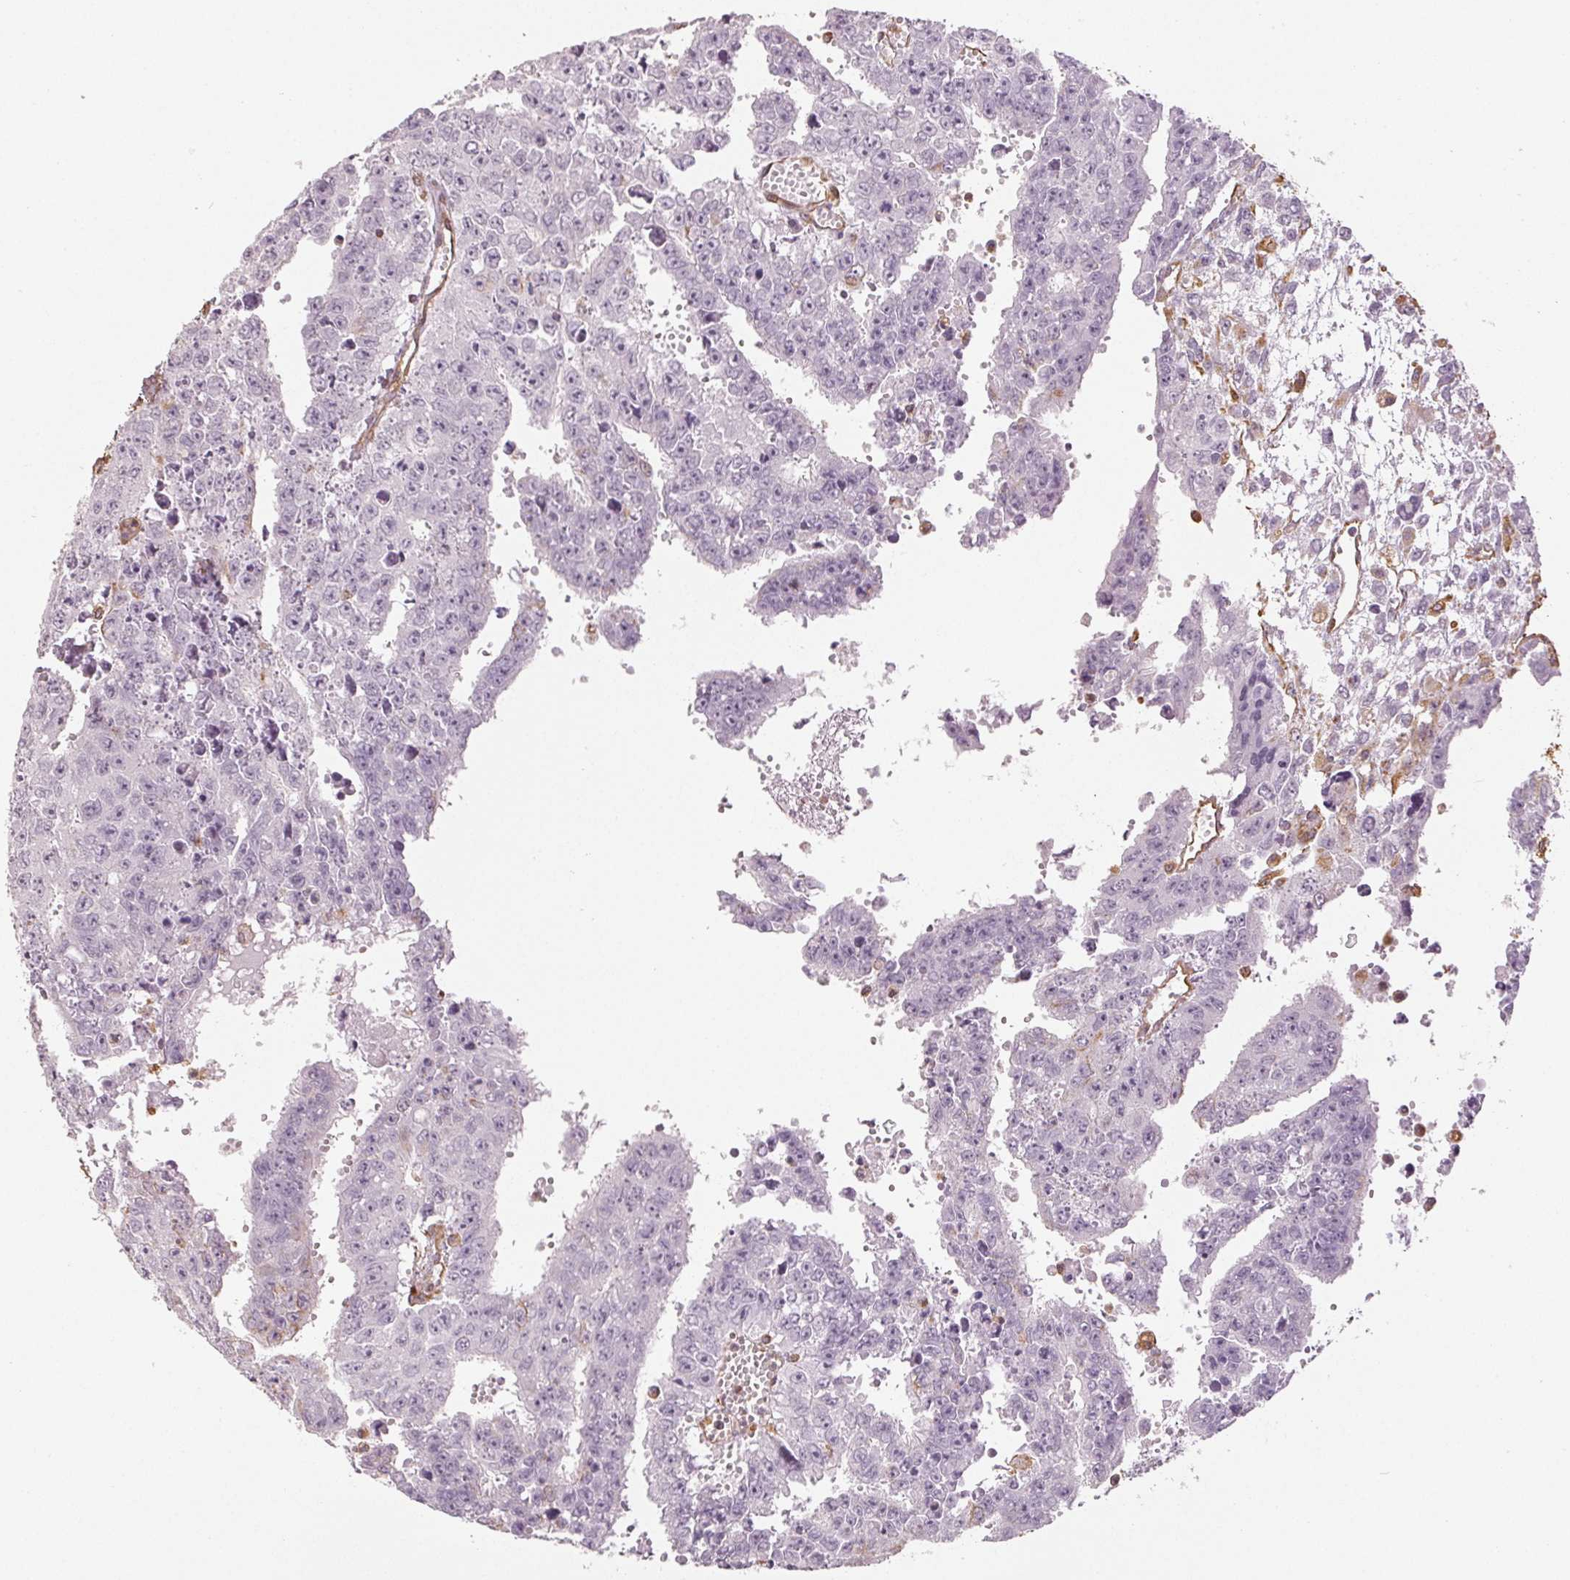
{"staining": {"intensity": "negative", "quantity": "none", "location": "none"}, "tissue": "testis cancer", "cell_type": "Tumor cells", "image_type": "cancer", "snomed": [{"axis": "morphology", "description": "Carcinoma, Embryonal, NOS"}, {"axis": "morphology", "description": "Teratoma, malignant, NOS"}, {"axis": "topography", "description": "Testis"}], "caption": "An image of human testis cancer (embryonal carcinoma) is negative for staining in tumor cells.", "gene": "COL7A1", "patient": {"sex": "male", "age": 24}}